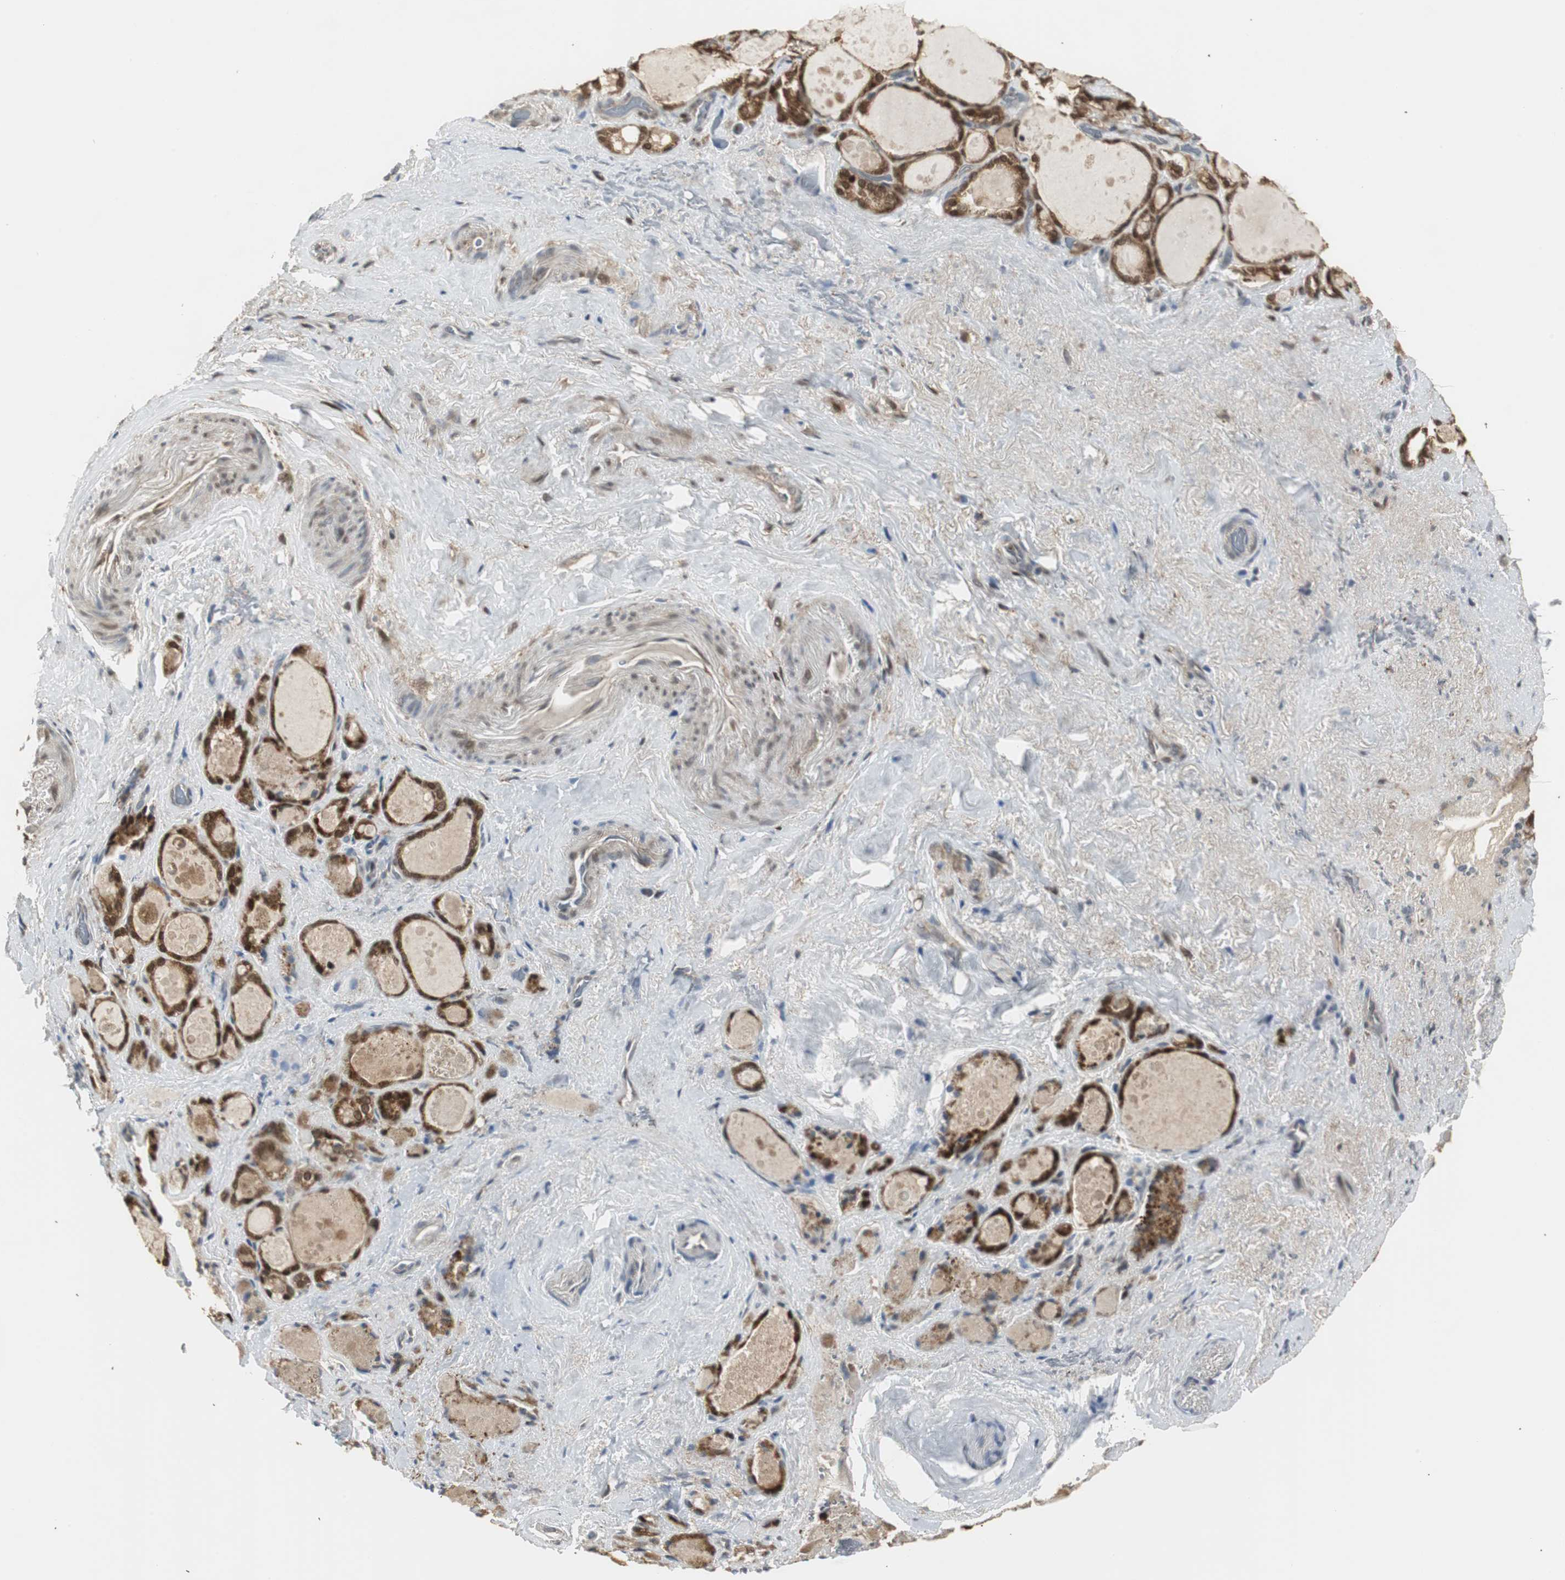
{"staining": {"intensity": "strong", "quantity": ">75%", "location": "cytoplasmic/membranous,nuclear"}, "tissue": "thyroid gland", "cell_type": "Glandular cells", "image_type": "normal", "snomed": [{"axis": "morphology", "description": "Normal tissue, NOS"}, {"axis": "topography", "description": "Thyroid gland"}], "caption": "Protein expression analysis of unremarkable human thyroid gland reveals strong cytoplasmic/membranous,nuclear positivity in approximately >75% of glandular cells.", "gene": "PLIN3", "patient": {"sex": "female", "age": 75}}